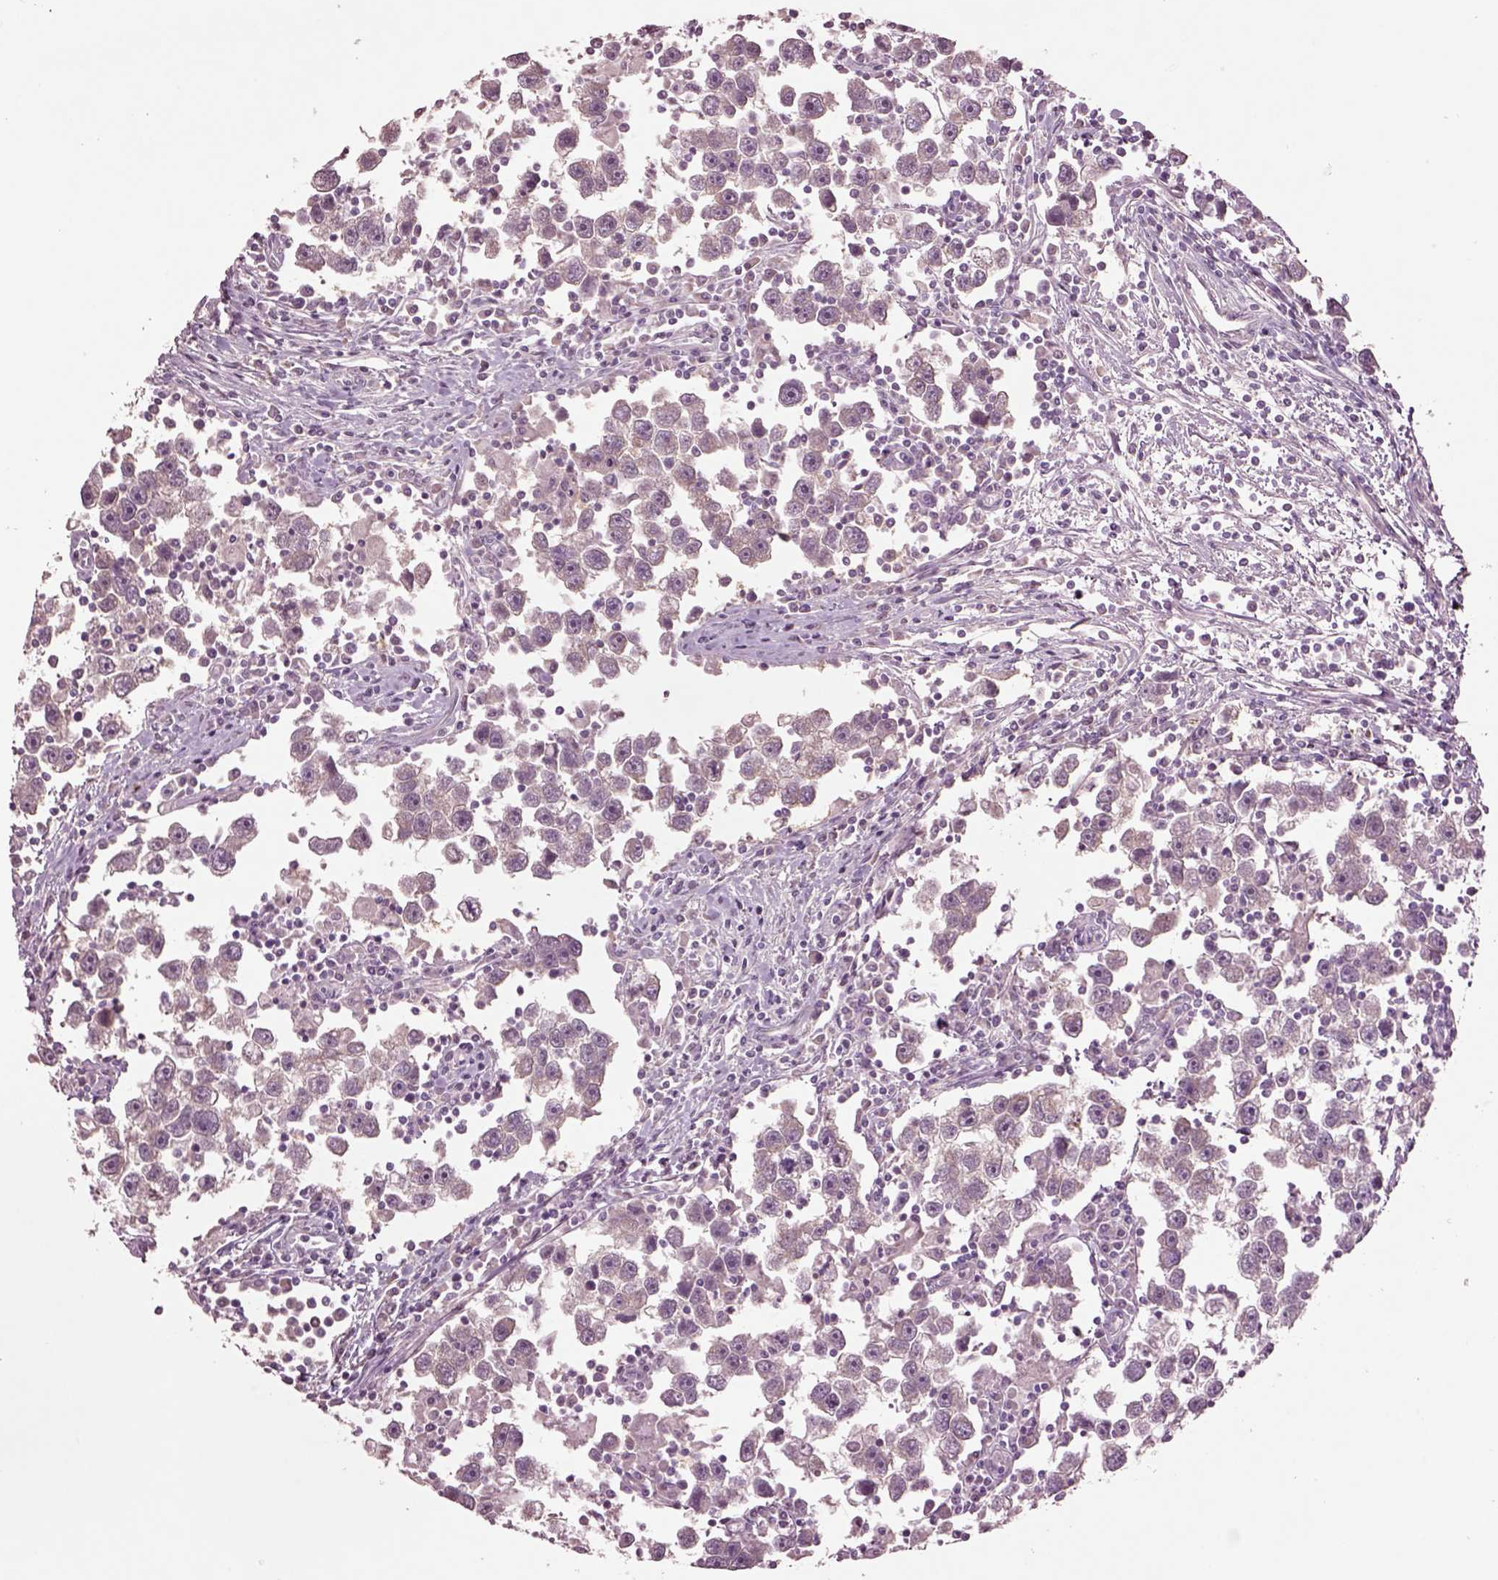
{"staining": {"intensity": "negative", "quantity": "none", "location": "none"}, "tissue": "testis cancer", "cell_type": "Tumor cells", "image_type": "cancer", "snomed": [{"axis": "morphology", "description": "Seminoma, NOS"}, {"axis": "topography", "description": "Testis"}], "caption": "Tumor cells show no significant staining in testis seminoma. (Brightfield microscopy of DAB (3,3'-diaminobenzidine) immunohistochemistry (IHC) at high magnification).", "gene": "CLPSL1", "patient": {"sex": "male", "age": 30}}